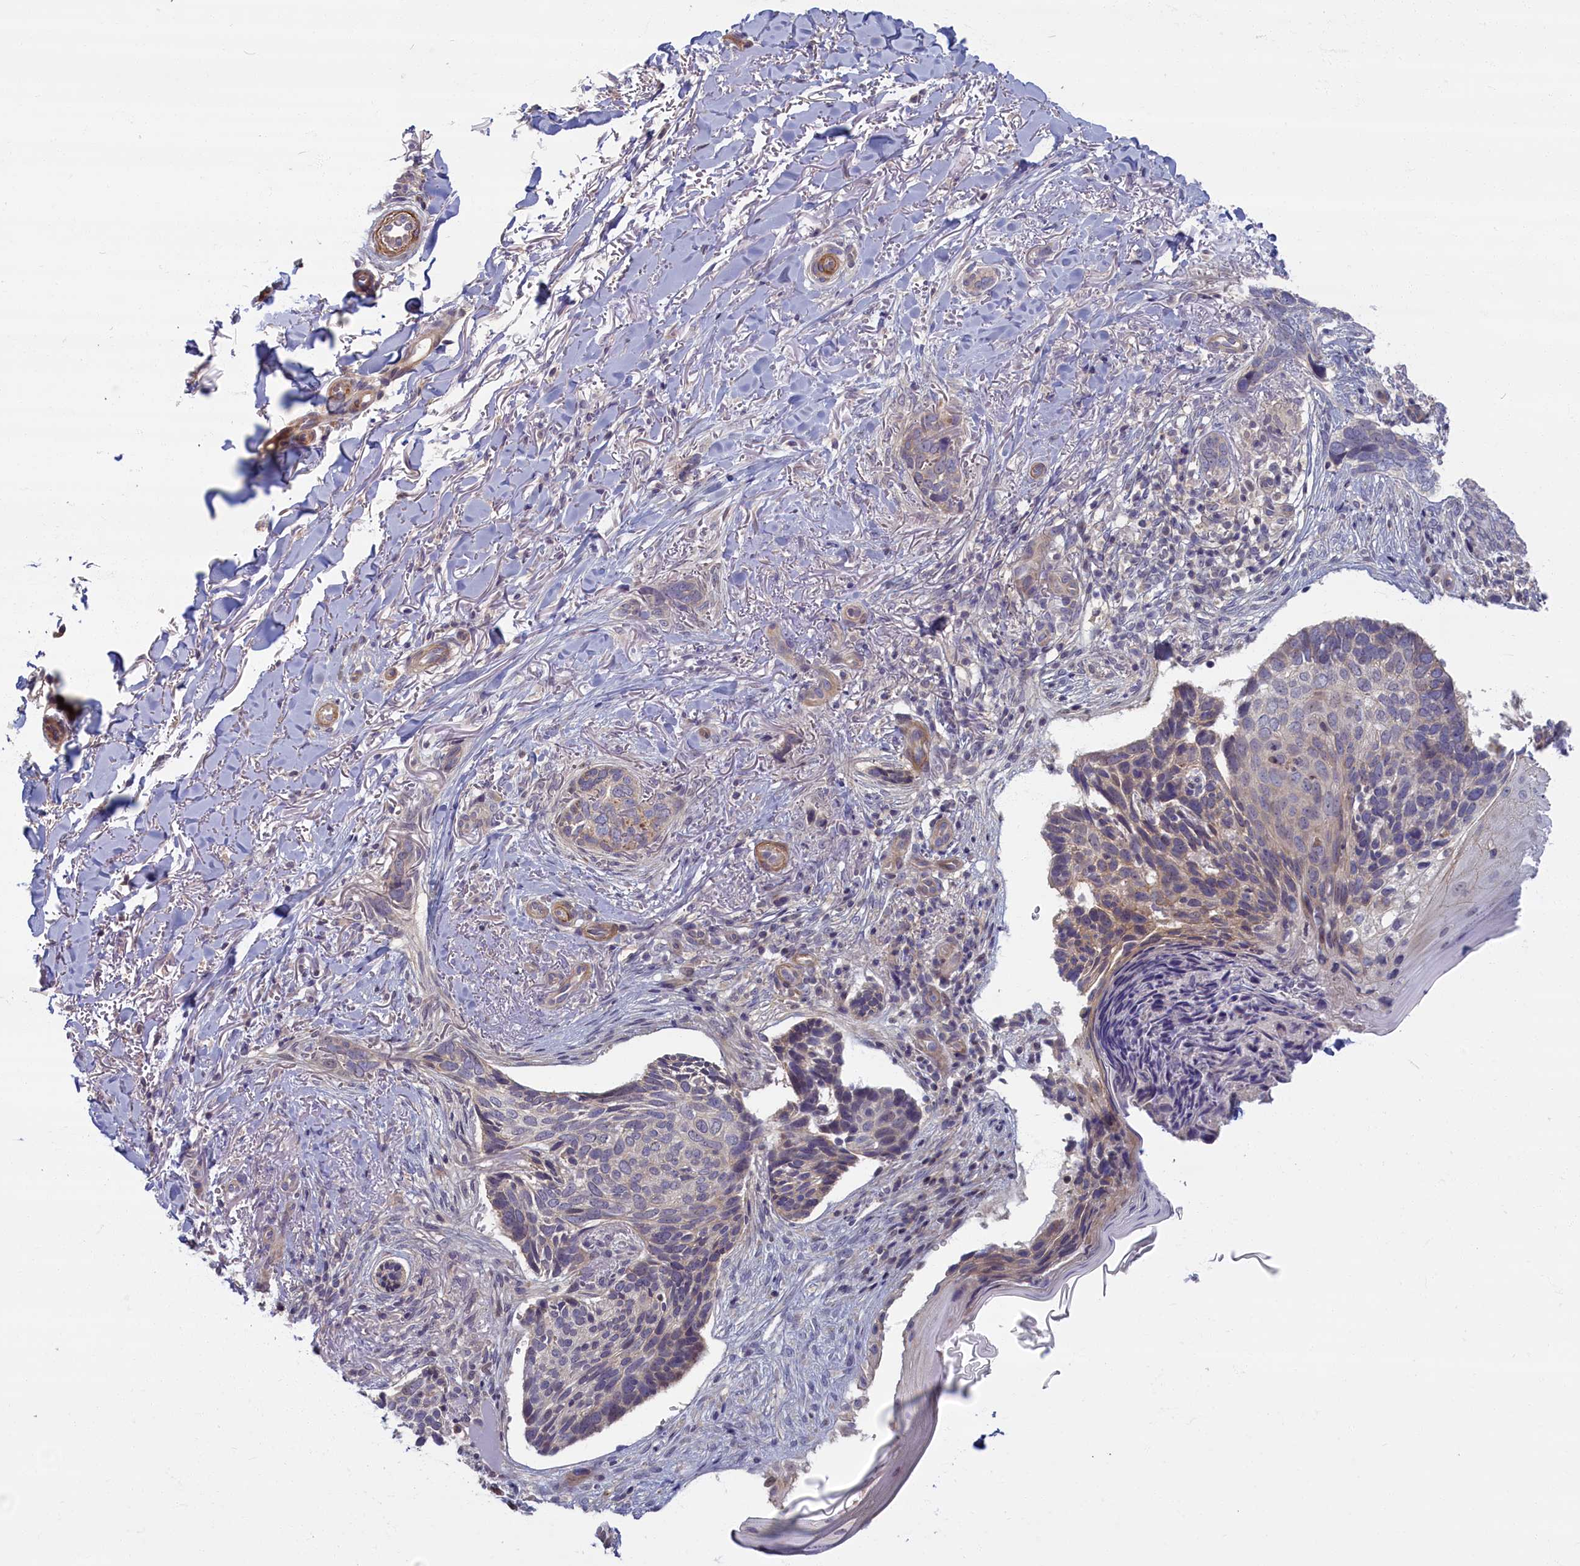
{"staining": {"intensity": "weak", "quantity": "<25%", "location": "cytoplasmic/membranous"}, "tissue": "skin cancer", "cell_type": "Tumor cells", "image_type": "cancer", "snomed": [{"axis": "morphology", "description": "Normal tissue, NOS"}, {"axis": "morphology", "description": "Basal cell carcinoma"}, {"axis": "topography", "description": "Skin"}], "caption": "IHC of human skin cancer reveals no positivity in tumor cells. (IHC, brightfield microscopy, high magnification).", "gene": "TRPM4", "patient": {"sex": "female", "age": 67}}